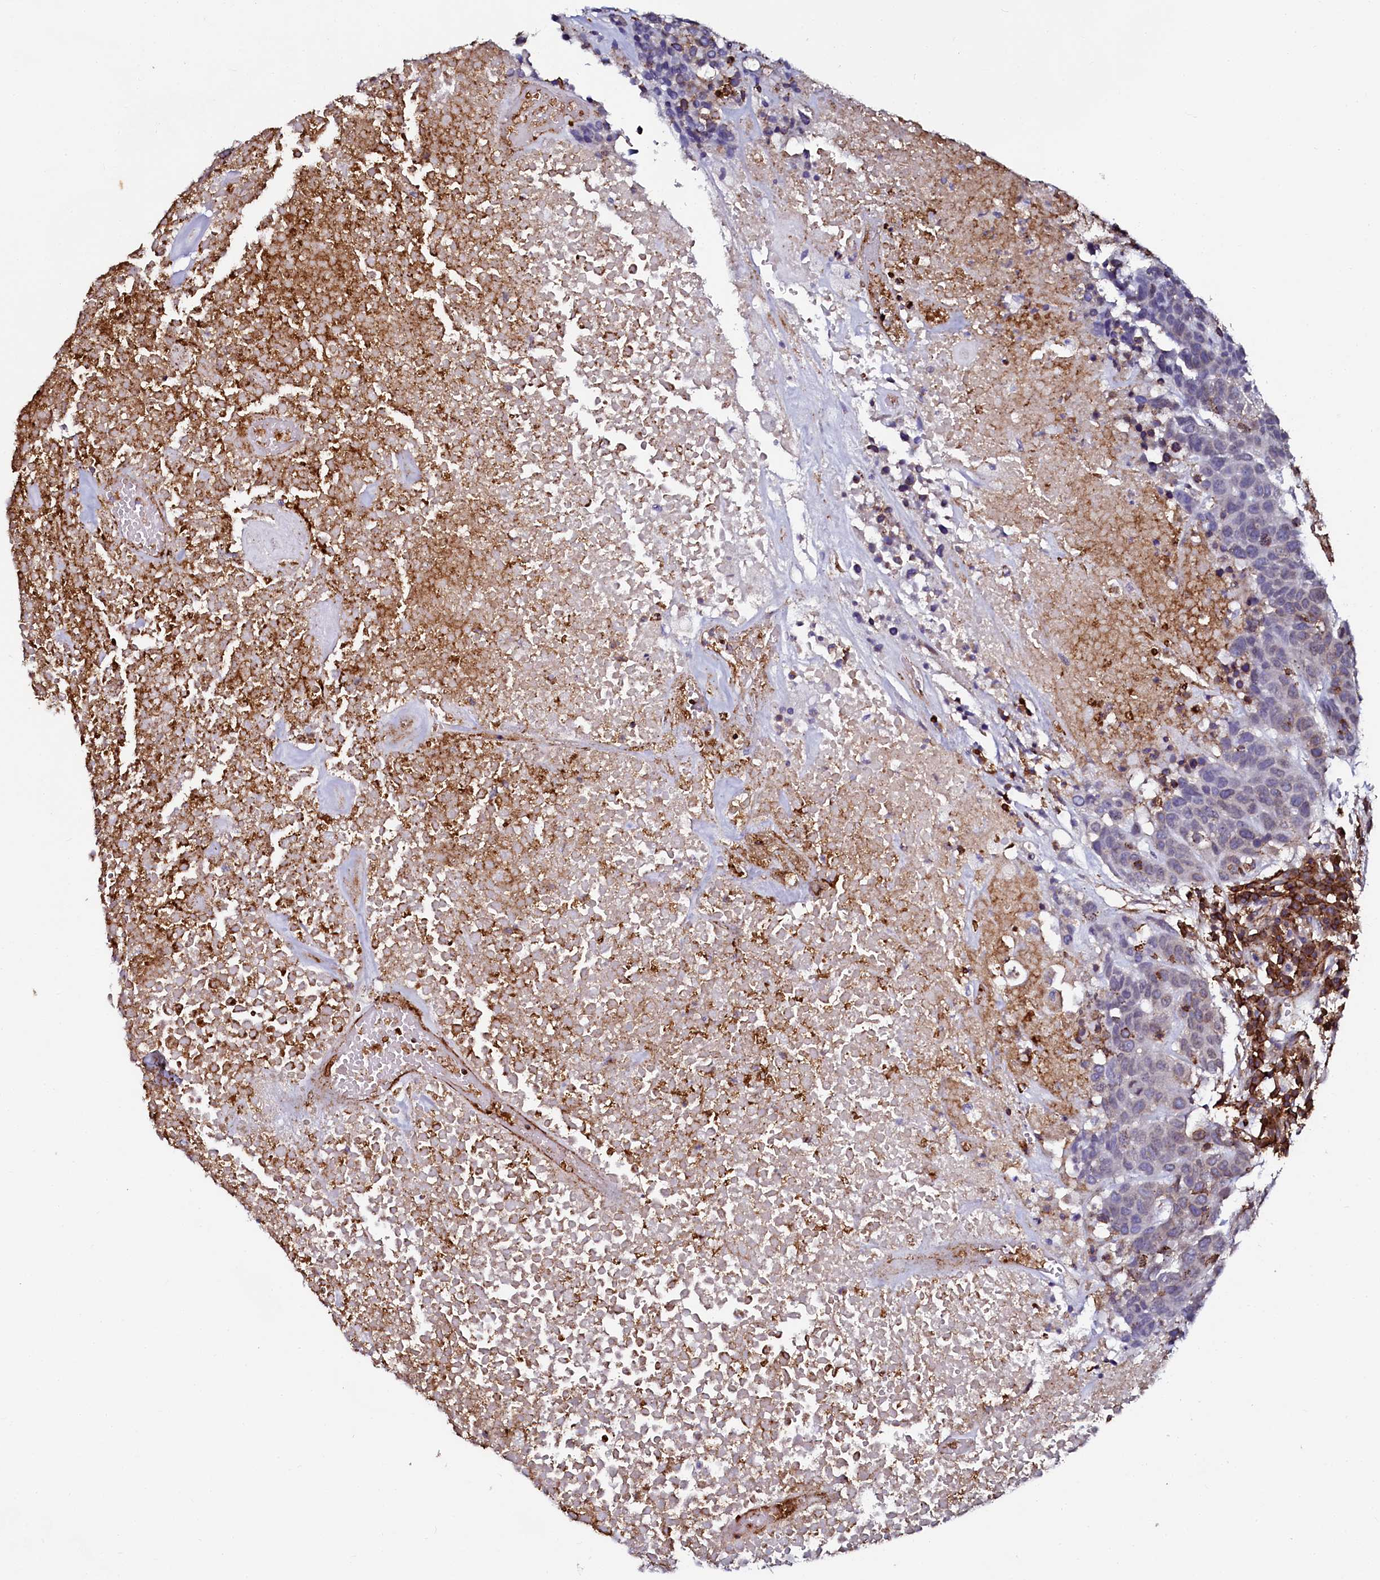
{"staining": {"intensity": "negative", "quantity": "none", "location": "none"}, "tissue": "head and neck cancer", "cell_type": "Tumor cells", "image_type": "cancer", "snomed": [{"axis": "morphology", "description": "Squamous cell carcinoma, NOS"}, {"axis": "topography", "description": "Head-Neck"}], "caption": "Human head and neck cancer stained for a protein using IHC reveals no staining in tumor cells.", "gene": "AAAS", "patient": {"sex": "male", "age": 66}}